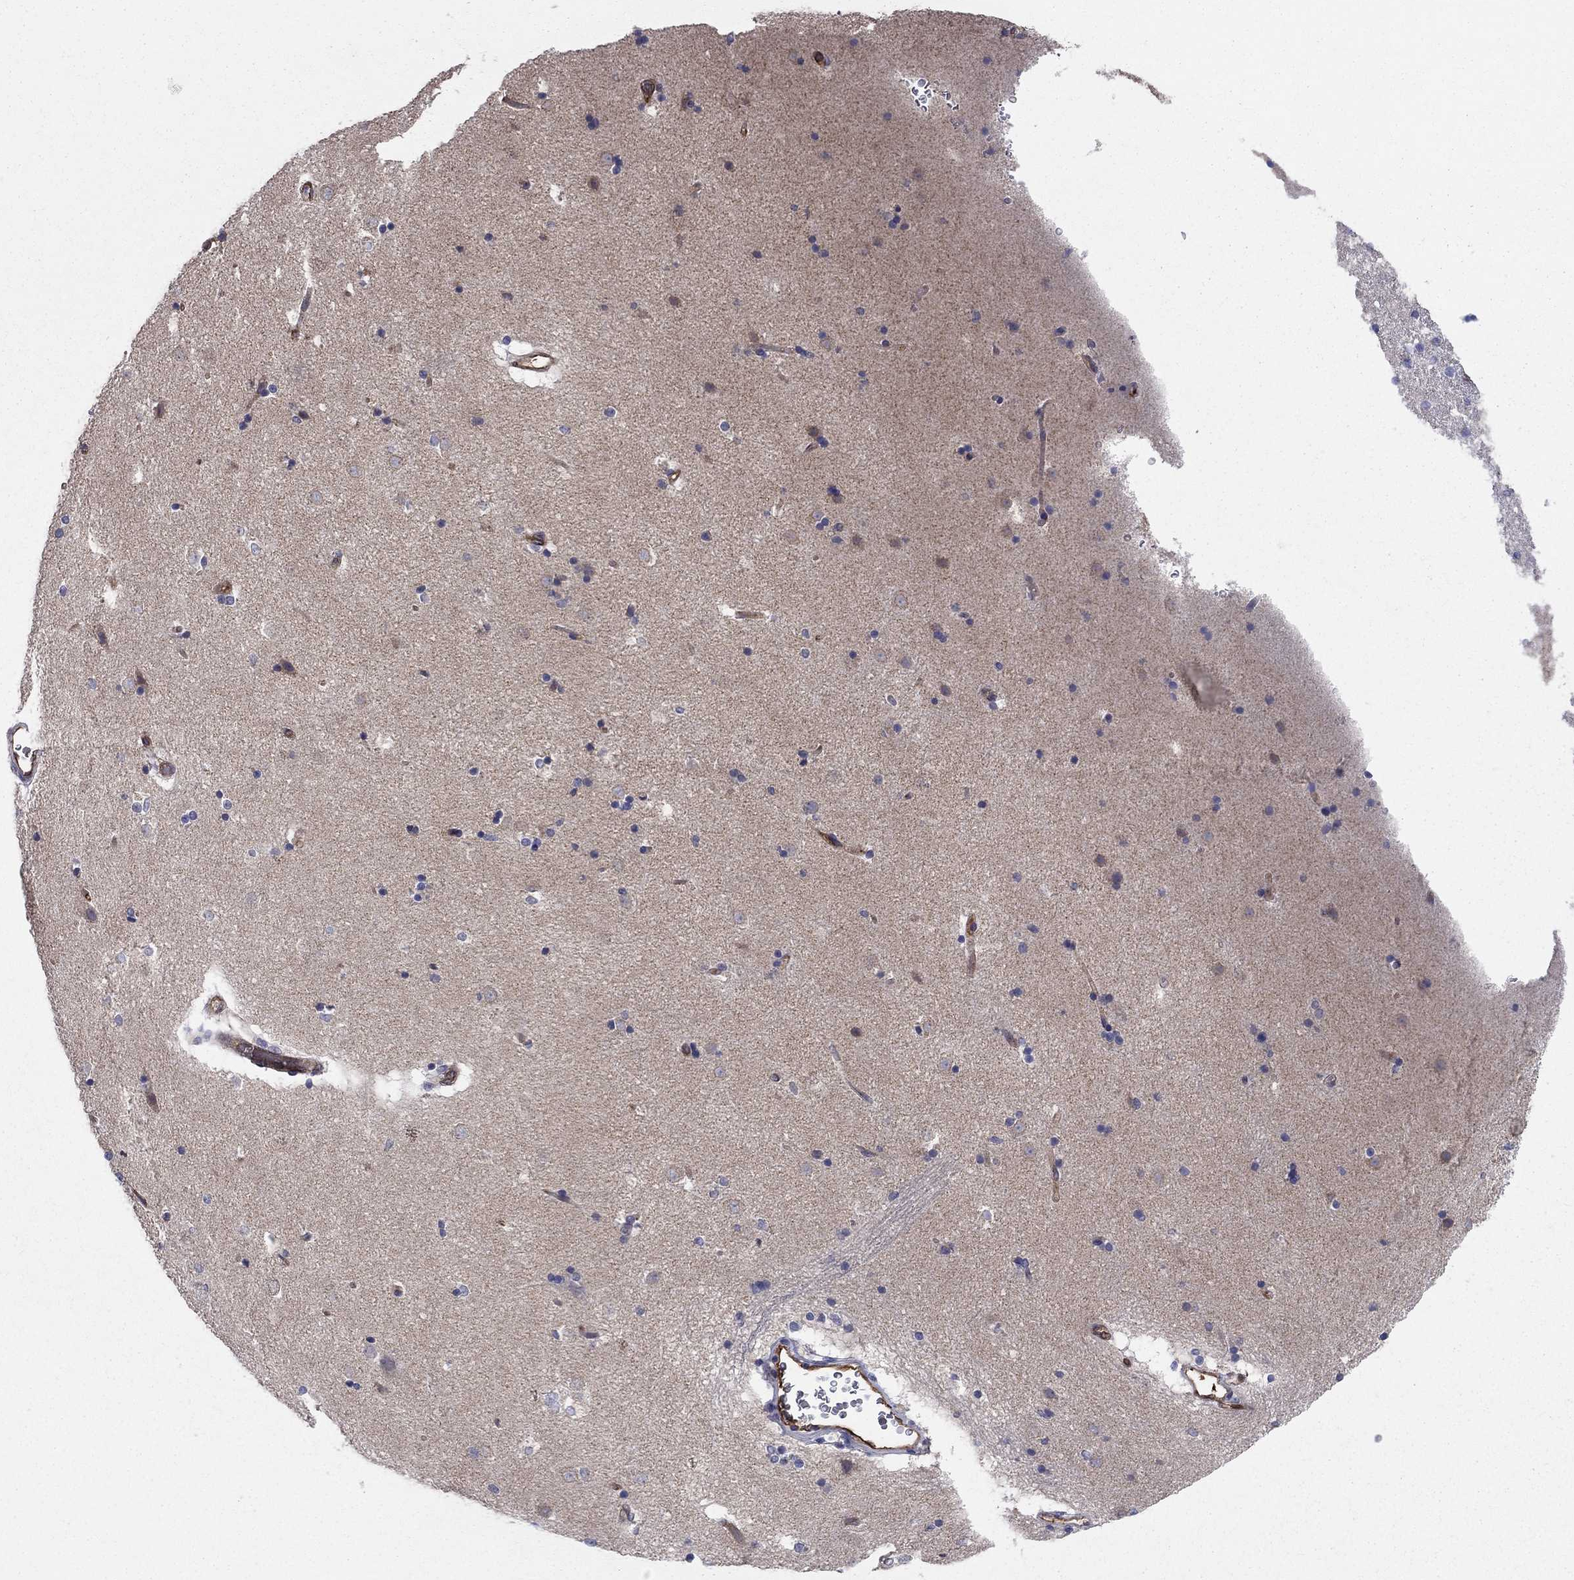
{"staining": {"intensity": "negative", "quantity": "none", "location": "none"}, "tissue": "caudate", "cell_type": "Glial cells", "image_type": "normal", "snomed": [{"axis": "morphology", "description": "Normal tissue, NOS"}, {"axis": "topography", "description": "Lateral ventricle wall"}], "caption": "A high-resolution micrograph shows immunohistochemistry staining of benign caudate, which exhibits no significant positivity in glial cells.", "gene": "EMP2", "patient": {"sex": "male", "age": 51}}